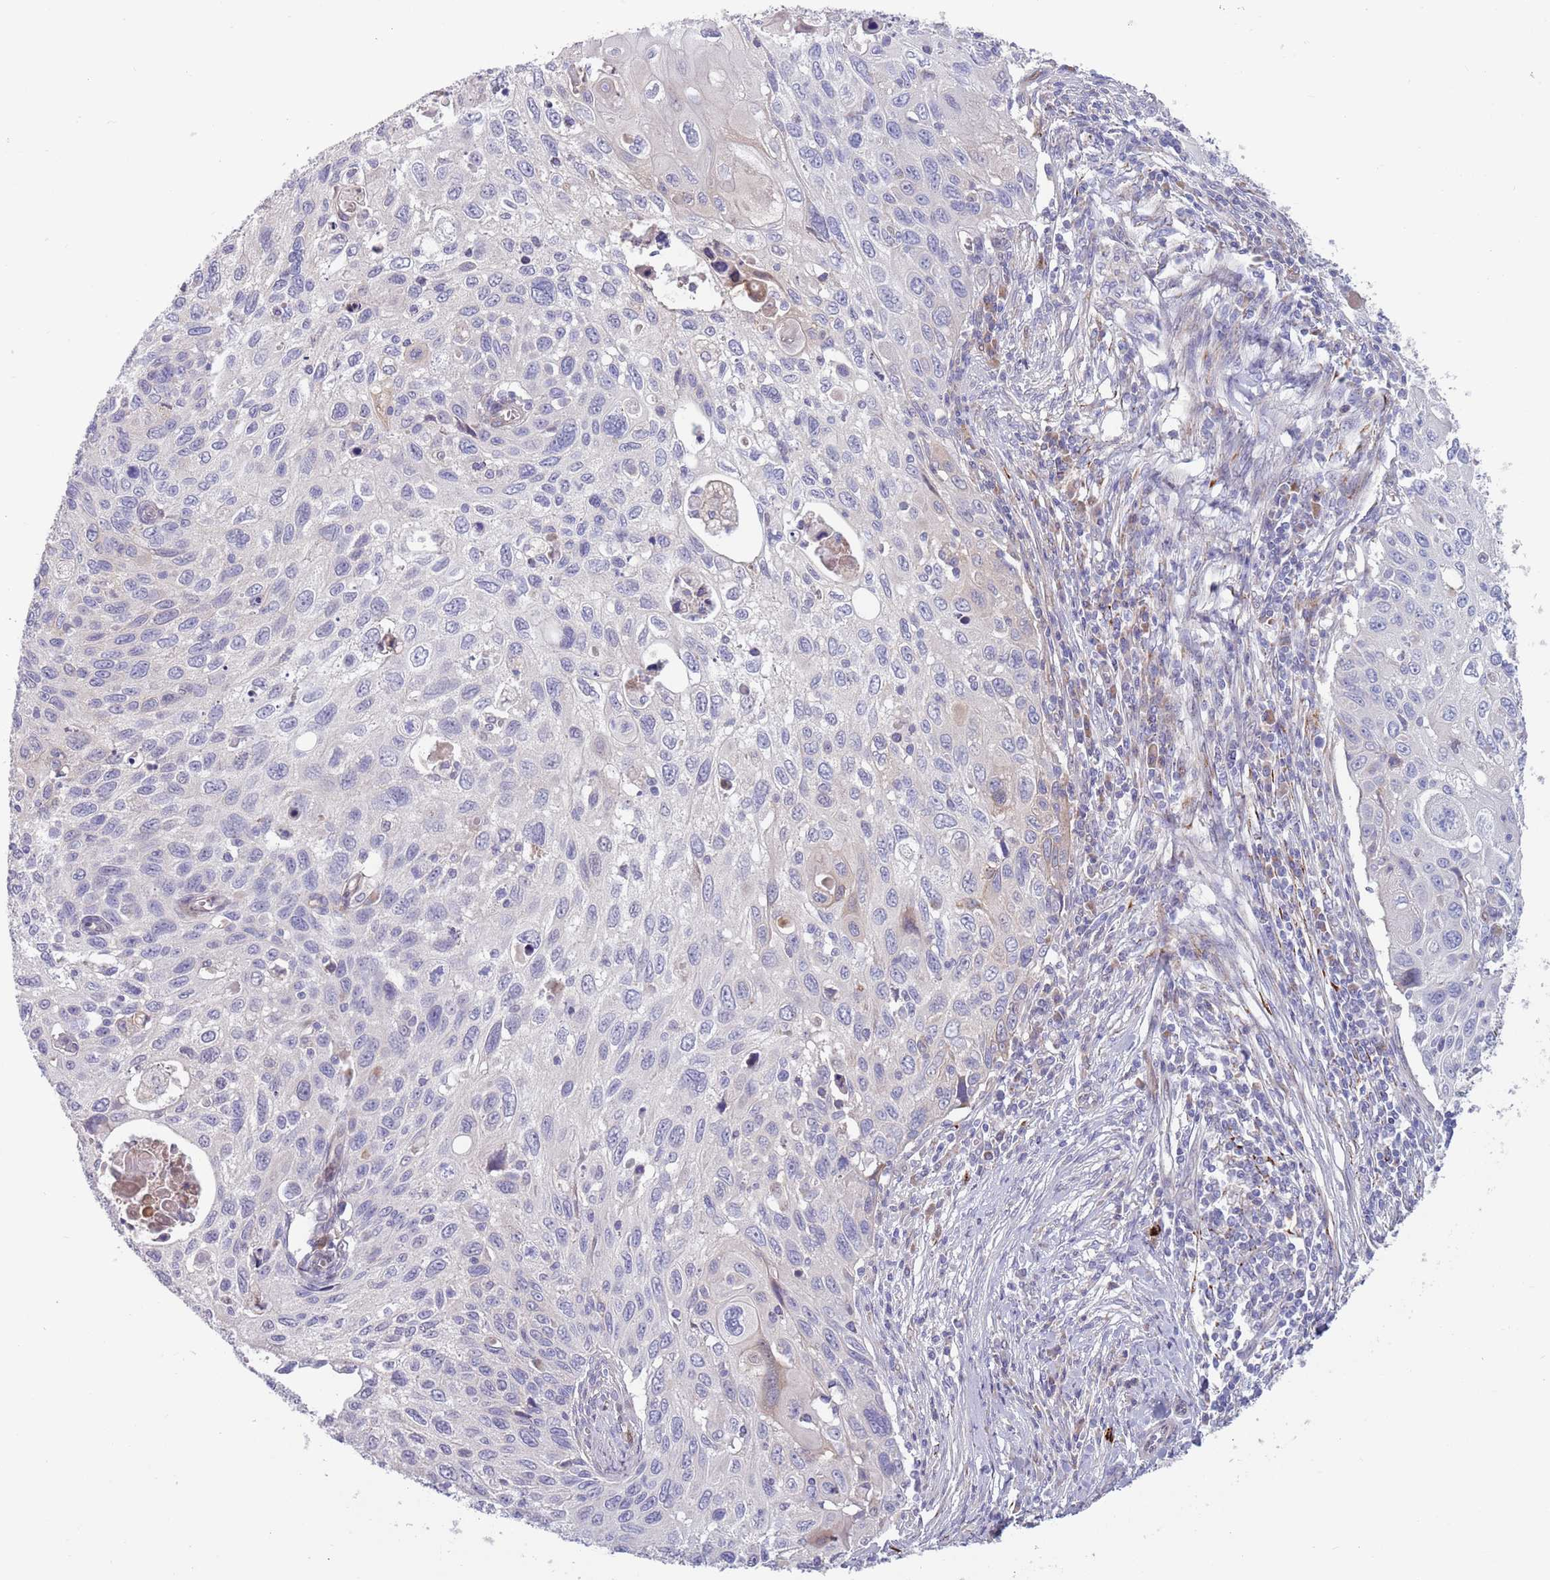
{"staining": {"intensity": "negative", "quantity": "none", "location": "none"}, "tissue": "cervical cancer", "cell_type": "Tumor cells", "image_type": "cancer", "snomed": [{"axis": "morphology", "description": "Squamous cell carcinoma, NOS"}, {"axis": "topography", "description": "Cervix"}], "caption": "An immunohistochemistry (IHC) histopathology image of cervical cancer (squamous cell carcinoma) is shown. There is no staining in tumor cells of cervical cancer (squamous cell carcinoma).", "gene": "TYW1", "patient": {"sex": "female", "age": 70}}